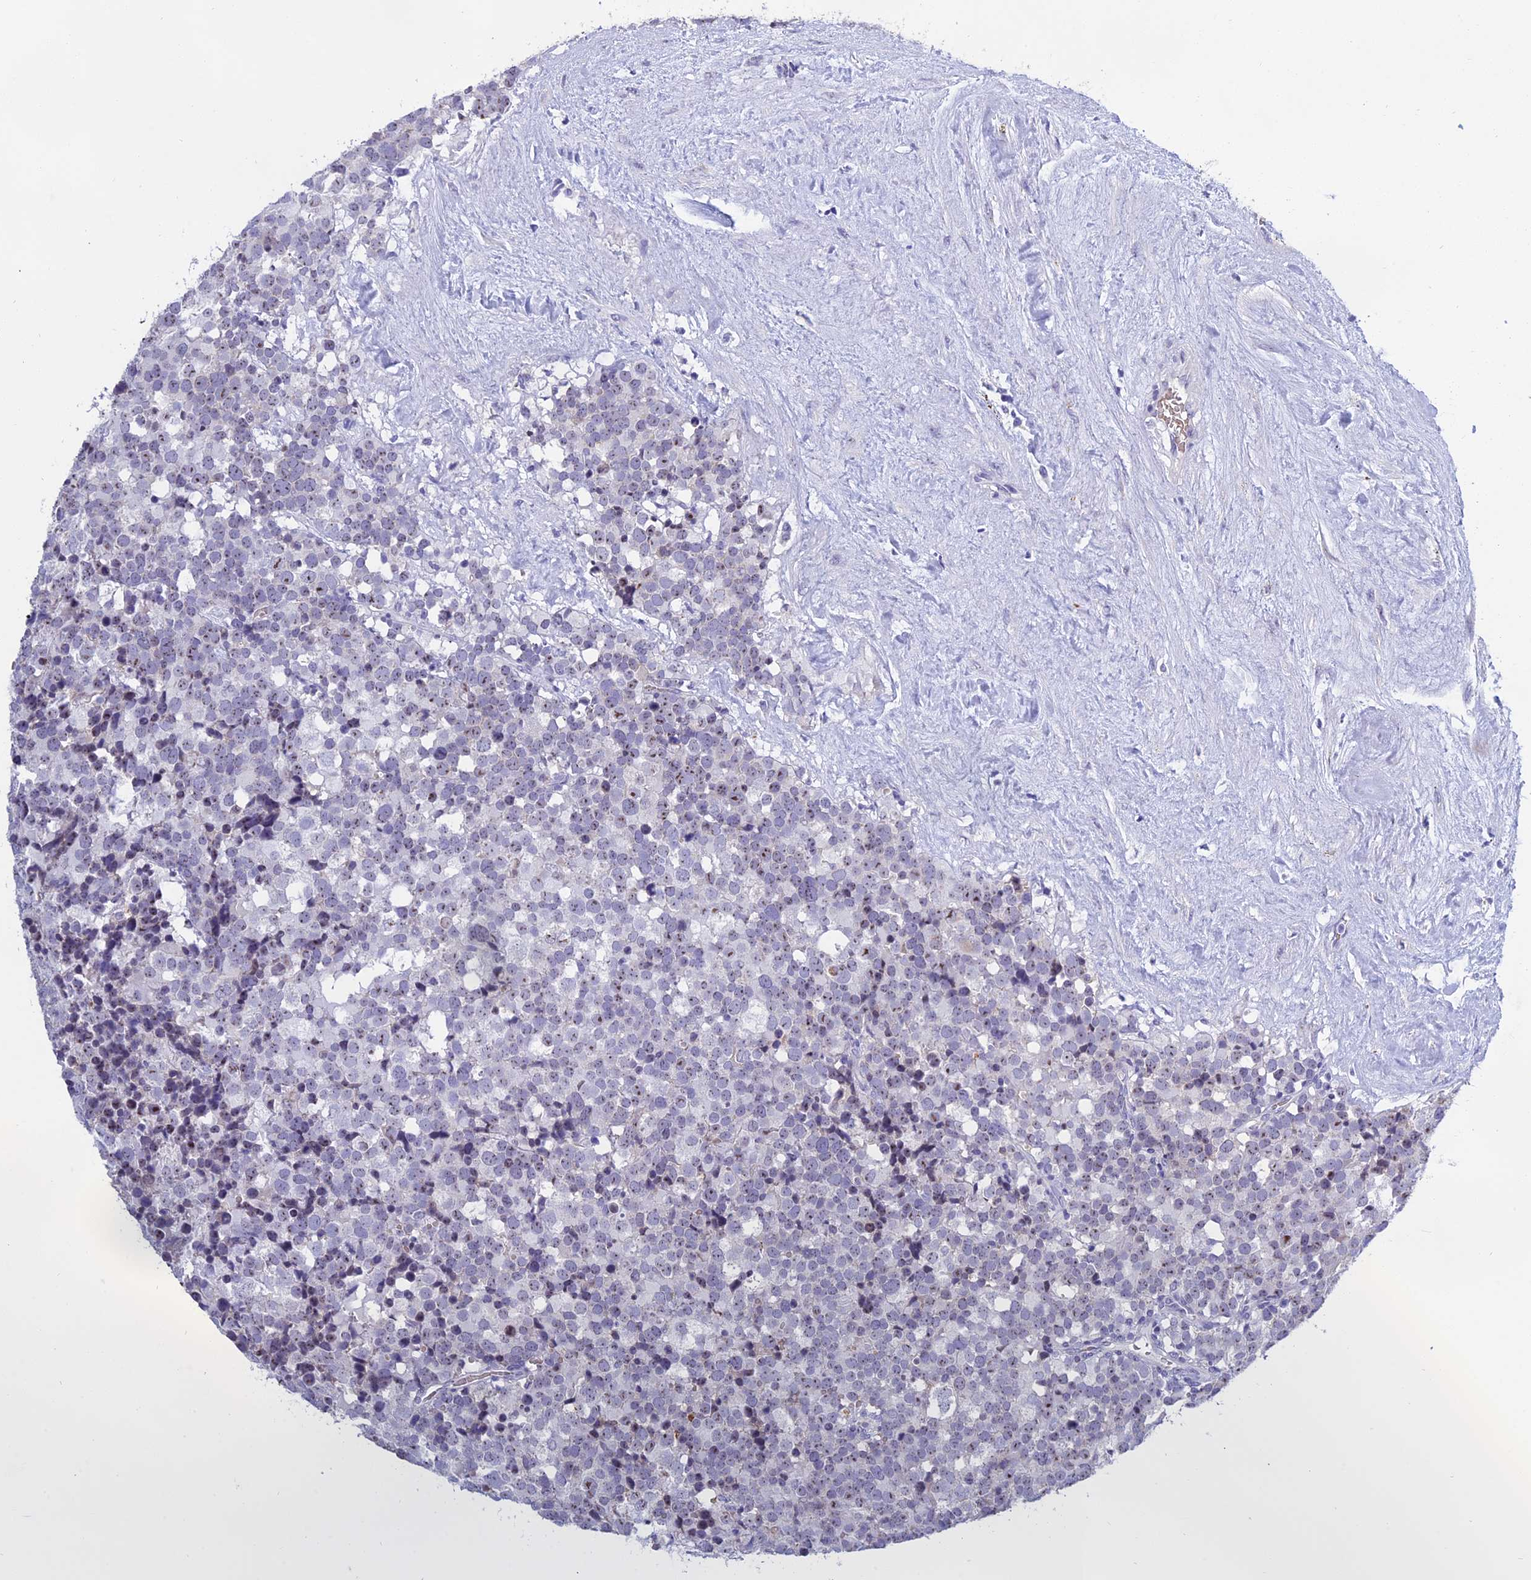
{"staining": {"intensity": "weak", "quantity": "<25%", "location": "nuclear"}, "tissue": "testis cancer", "cell_type": "Tumor cells", "image_type": "cancer", "snomed": [{"axis": "morphology", "description": "Seminoma, NOS"}, {"axis": "topography", "description": "Testis"}], "caption": "The immunohistochemistry photomicrograph has no significant expression in tumor cells of testis seminoma tissue.", "gene": "KNOP1", "patient": {"sex": "male", "age": 71}}